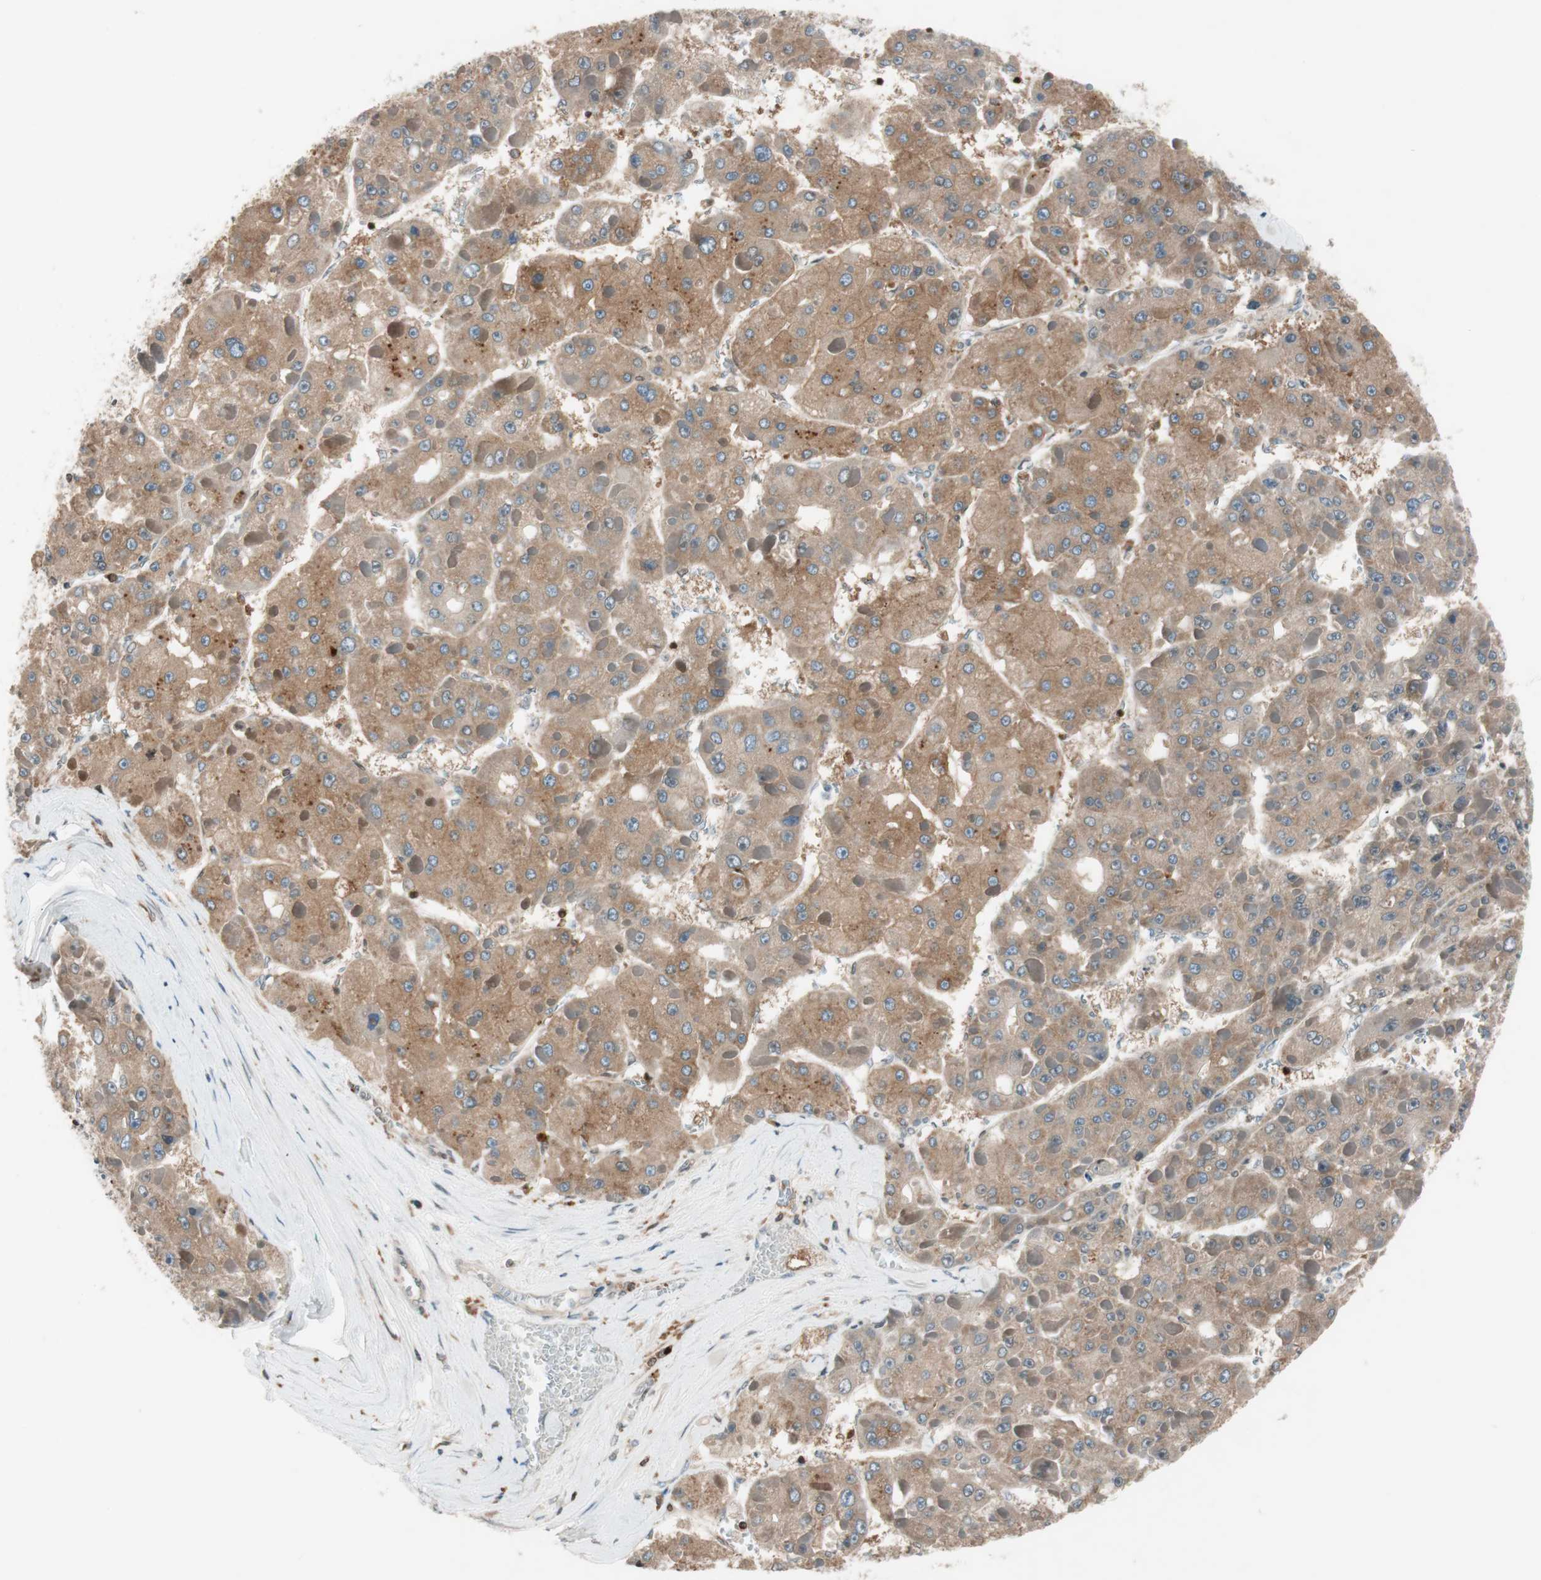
{"staining": {"intensity": "moderate", "quantity": ">75%", "location": "cytoplasmic/membranous"}, "tissue": "liver cancer", "cell_type": "Tumor cells", "image_type": "cancer", "snomed": [{"axis": "morphology", "description": "Carcinoma, Hepatocellular, NOS"}, {"axis": "topography", "description": "Liver"}], "caption": "IHC micrograph of liver hepatocellular carcinoma stained for a protein (brown), which exhibits medium levels of moderate cytoplasmic/membranous positivity in about >75% of tumor cells.", "gene": "BIN1", "patient": {"sex": "female", "age": 73}}